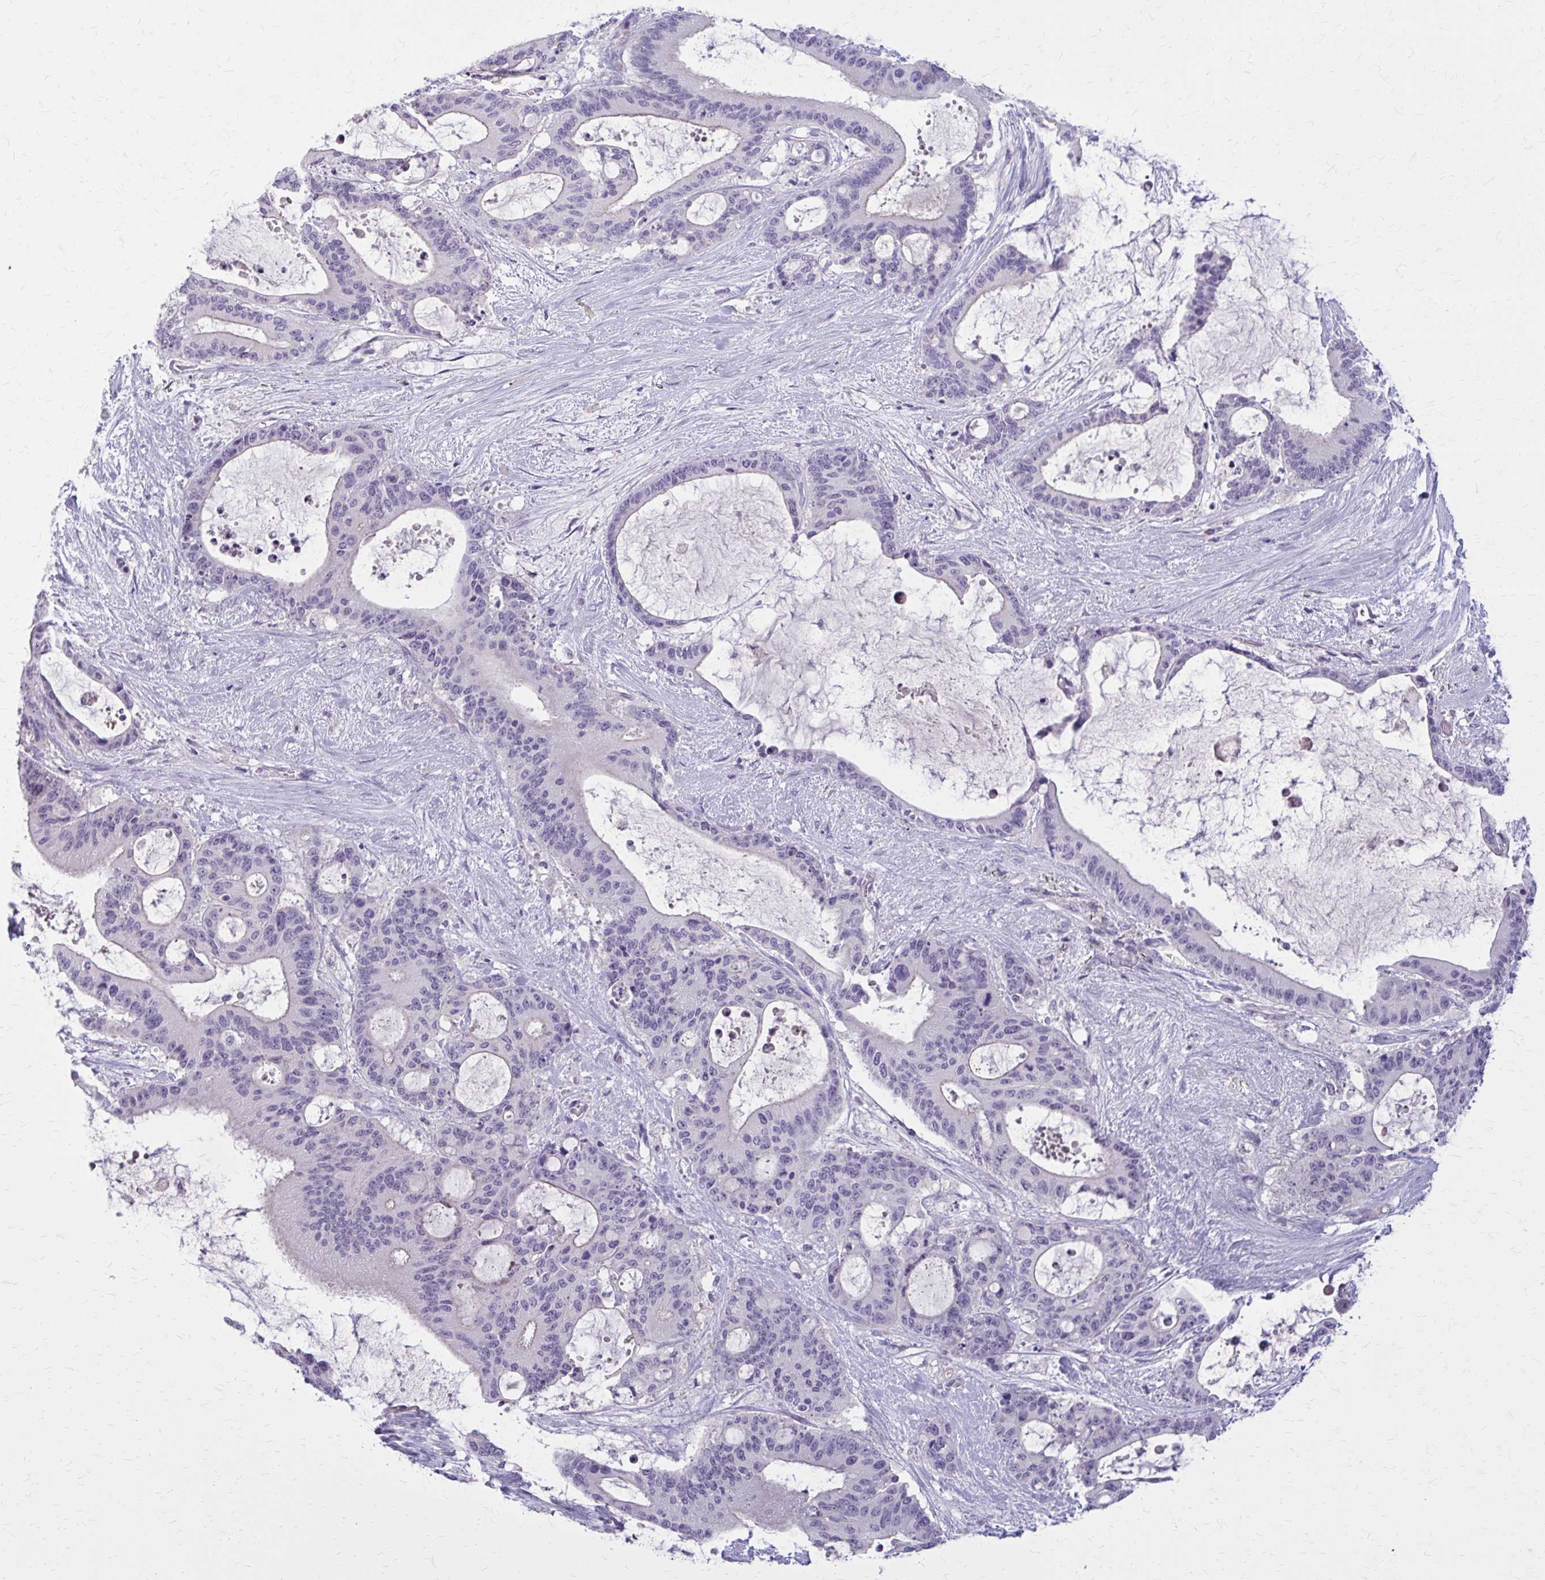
{"staining": {"intensity": "negative", "quantity": "none", "location": "none"}, "tissue": "liver cancer", "cell_type": "Tumor cells", "image_type": "cancer", "snomed": [{"axis": "morphology", "description": "Normal tissue, NOS"}, {"axis": "morphology", "description": "Cholangiocarcinoma"}, {"axis": "topography", "description": "Liver"}, {"axis": "topography", "description": "Peripheral nerve tissue"}], "caption": "The image demonstrates no staining of tumor cells in cholangiocarcinoma (liver).", "gene": "OR4A47", "patient": {"sex": "female", "age": 73}}